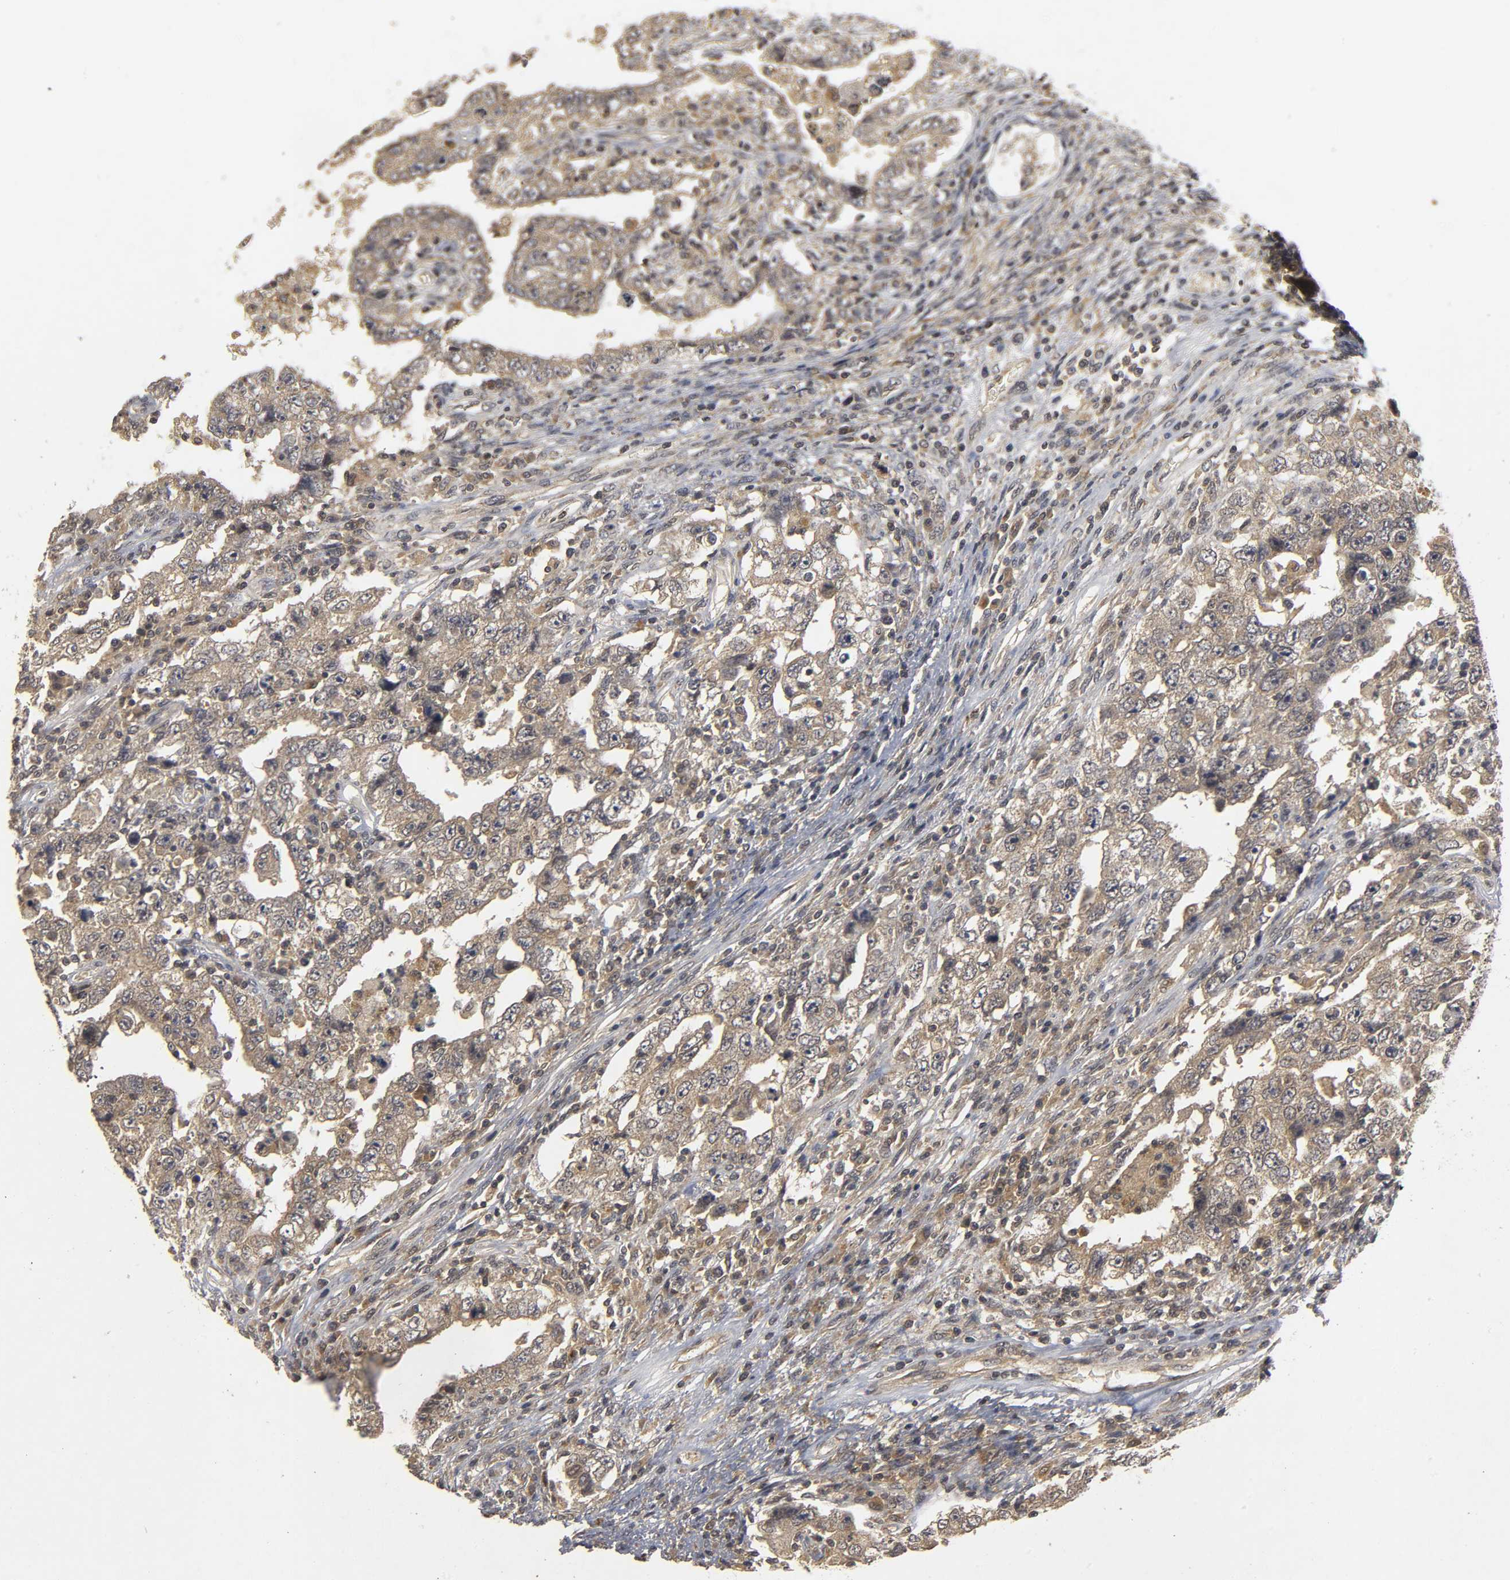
{"staining": {"intensity": "weak", "quantity": "25%-75%", "location": "cytoplasmic/membranous"}, "tissue": "testis cancer", "cell_type": "Tumor cells", "image_type": "cancer", "snomed": [{"axis": "morphology", "description": "Carcinoma, Embryonal, NOS"}, {"axis": "topography", "description": "Testis"}], "caption": "Protein analysis of embryonal carcinoma (testis) tissue exhibits weak cytoplasmic/membranous expression in about 25%-75% of tumor cells.", "gene": "TRAF6", "patient": {"sex": "male", "age": 26}}